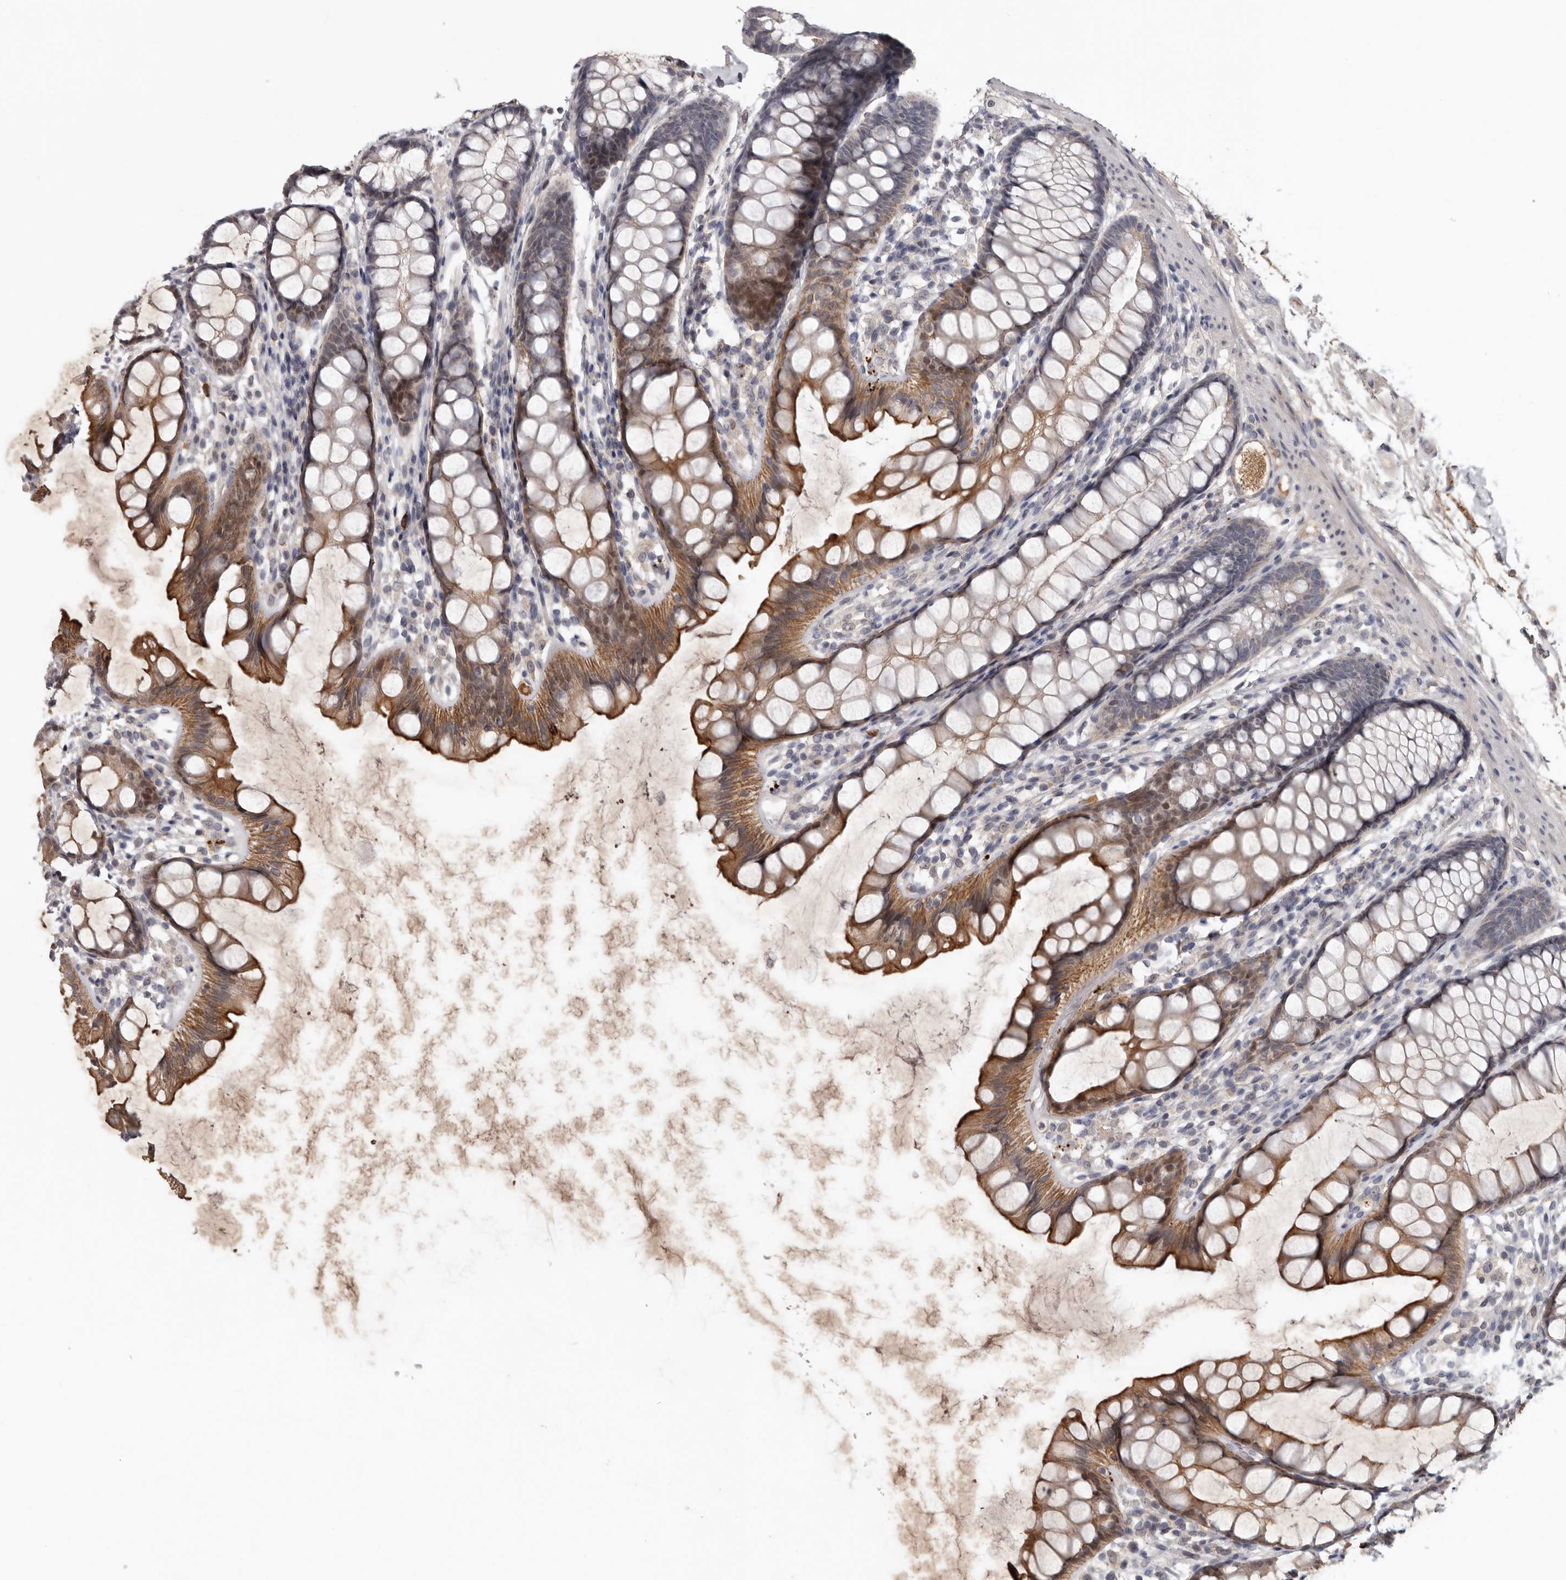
{"staining": {"intensity": "moderate", "quantity": ">75%", "location": "cytoplasmic/membranous"}, "tissue": "rectum", "cell_type": "Glandular cells", "image_type": "normal", "snomed": [{"axis": "morphology", "description": "Normal tissue, NOS"}, {"axis": "topography", "description": "Rectum"}], "caption": "A micrograph of human rectum stained for a protein demonstrates moderate cytoplasmic/membranous brown staining in glandular cells.", "gene": "NMUR1", "patient": {"sex": "female", "age": 65}}